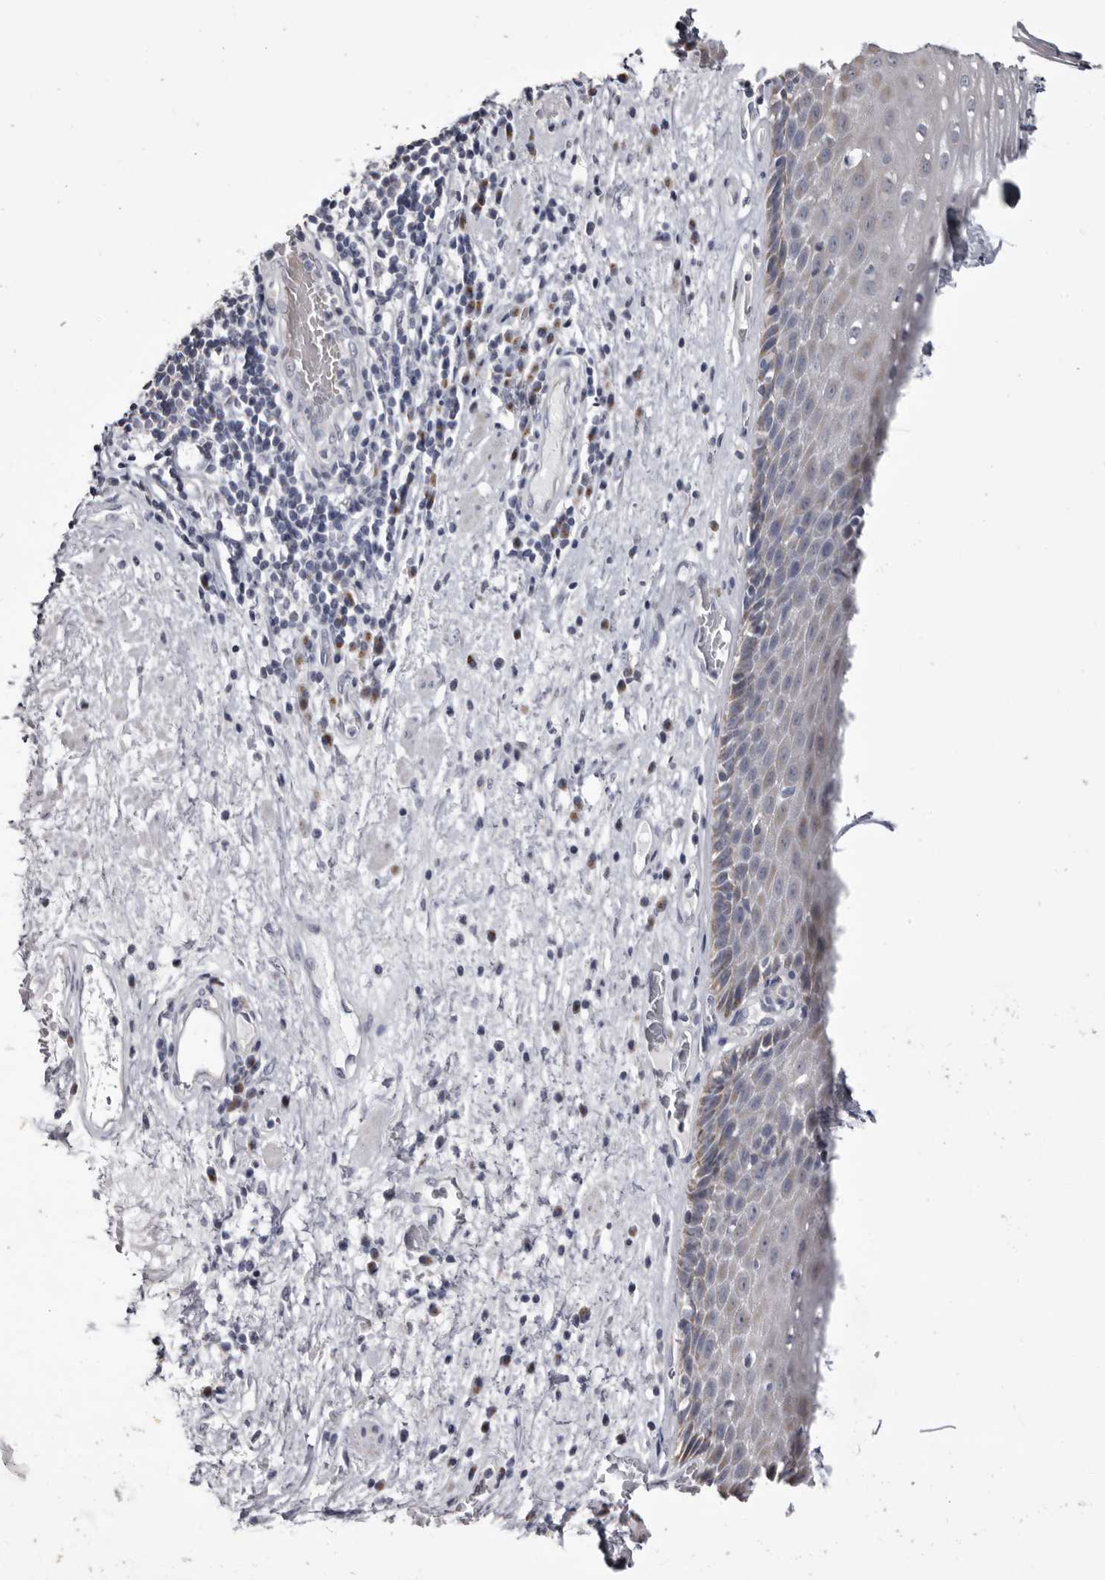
{"staining": {"intensity": "moderate", "quantity": "<25%", "location": "cytoplasmic/membranous"}, "tissue": "esophagus", "cell_type": "Squamous epithelial cells", "image_type": "normal", "snomed": [{"axis": "morphology", "description": "Normal tissue, NOS"}, {"axis": "morphology", "description": "Adenocarcinoma, NOS"}, {"axis": "topography", "description": "Esophagus"}], "caption": "Esophagus stained with immunohistochemistry exhibits moderate cytoplasmic/membranous staining in about <25% of squamous epithelial cells.", "gene": "CASQ1", "patient": {"sex": "male", "age": 62}}